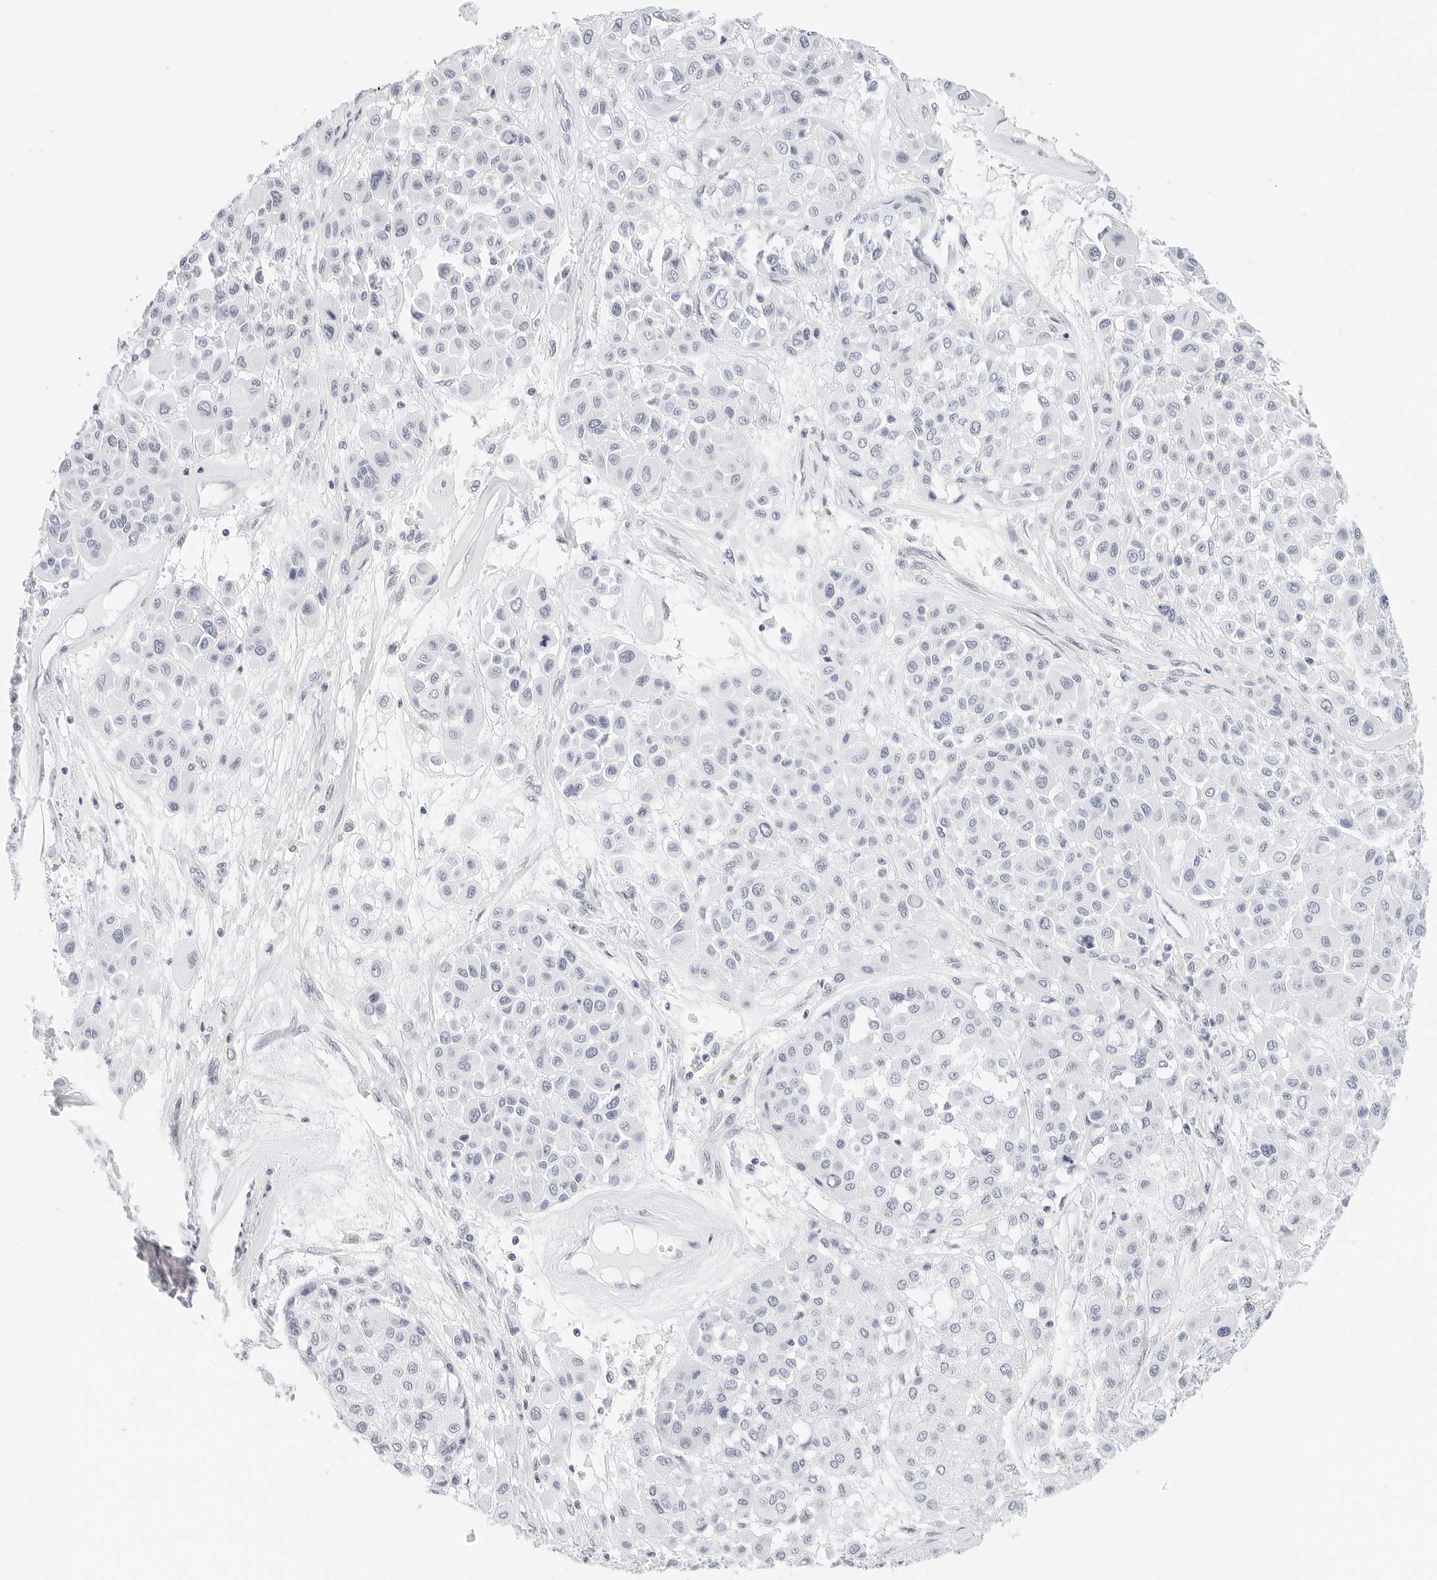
{"staining": {"intensity": "negative", "quantity": "none", "location": "none"}, "tissue": "melanoma", "cell_type": "Tumor cells", "image_type": "cancer", "snomed": [{"axis": "morphology", "description": "Malignant melanoma, Metastatic site"}, {"axis": "topography", "description": "Soft tissue"}], "caption": "Image shows no protein staining in tumor cells of malignant melanoma (metastatic site) tissue.", "gene": "CD22", "patient": {"sex": "male", "age": 41}}